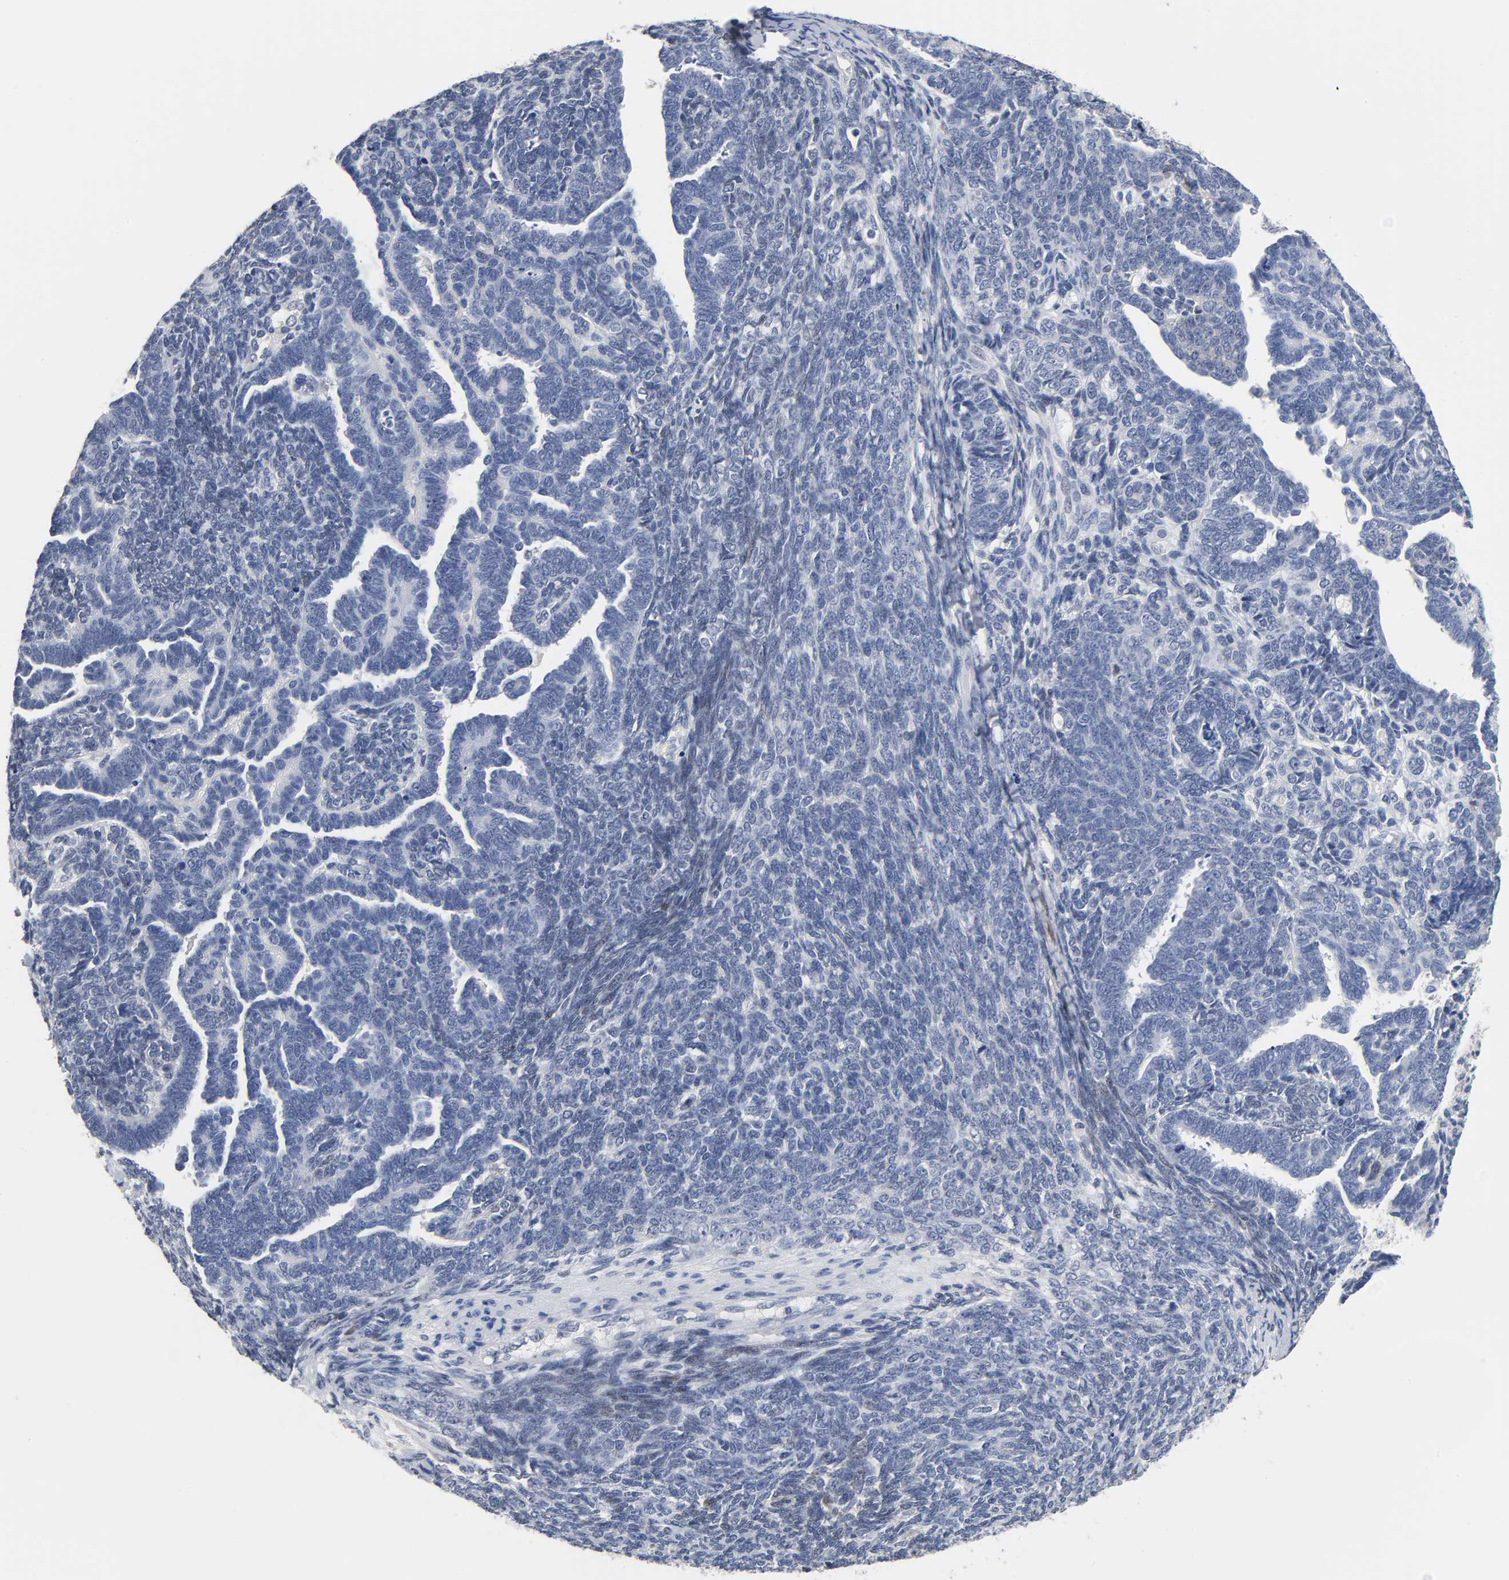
{"staining": {"intensity": "negative", "quantity": "none", "location": "none"}, "tissue": "endometrial cancer", "cell_type": "Tumor cells", "image_type": "cancer", "snomed": [{"axis": "morphology", "description": "Neoplasm, malignant, NOS"}, {"axis": "topography", "description": "Endometrium"}], "caption": "A micrograph of human endometrial cancer (malignant neoplasm) is negative for staining in tumor cells. (Immunohistochemistry (ihc), brightfield microscopy, high magnification).", "gene": "NFATC1", "patient": {"sex": "female", "age": 74}}